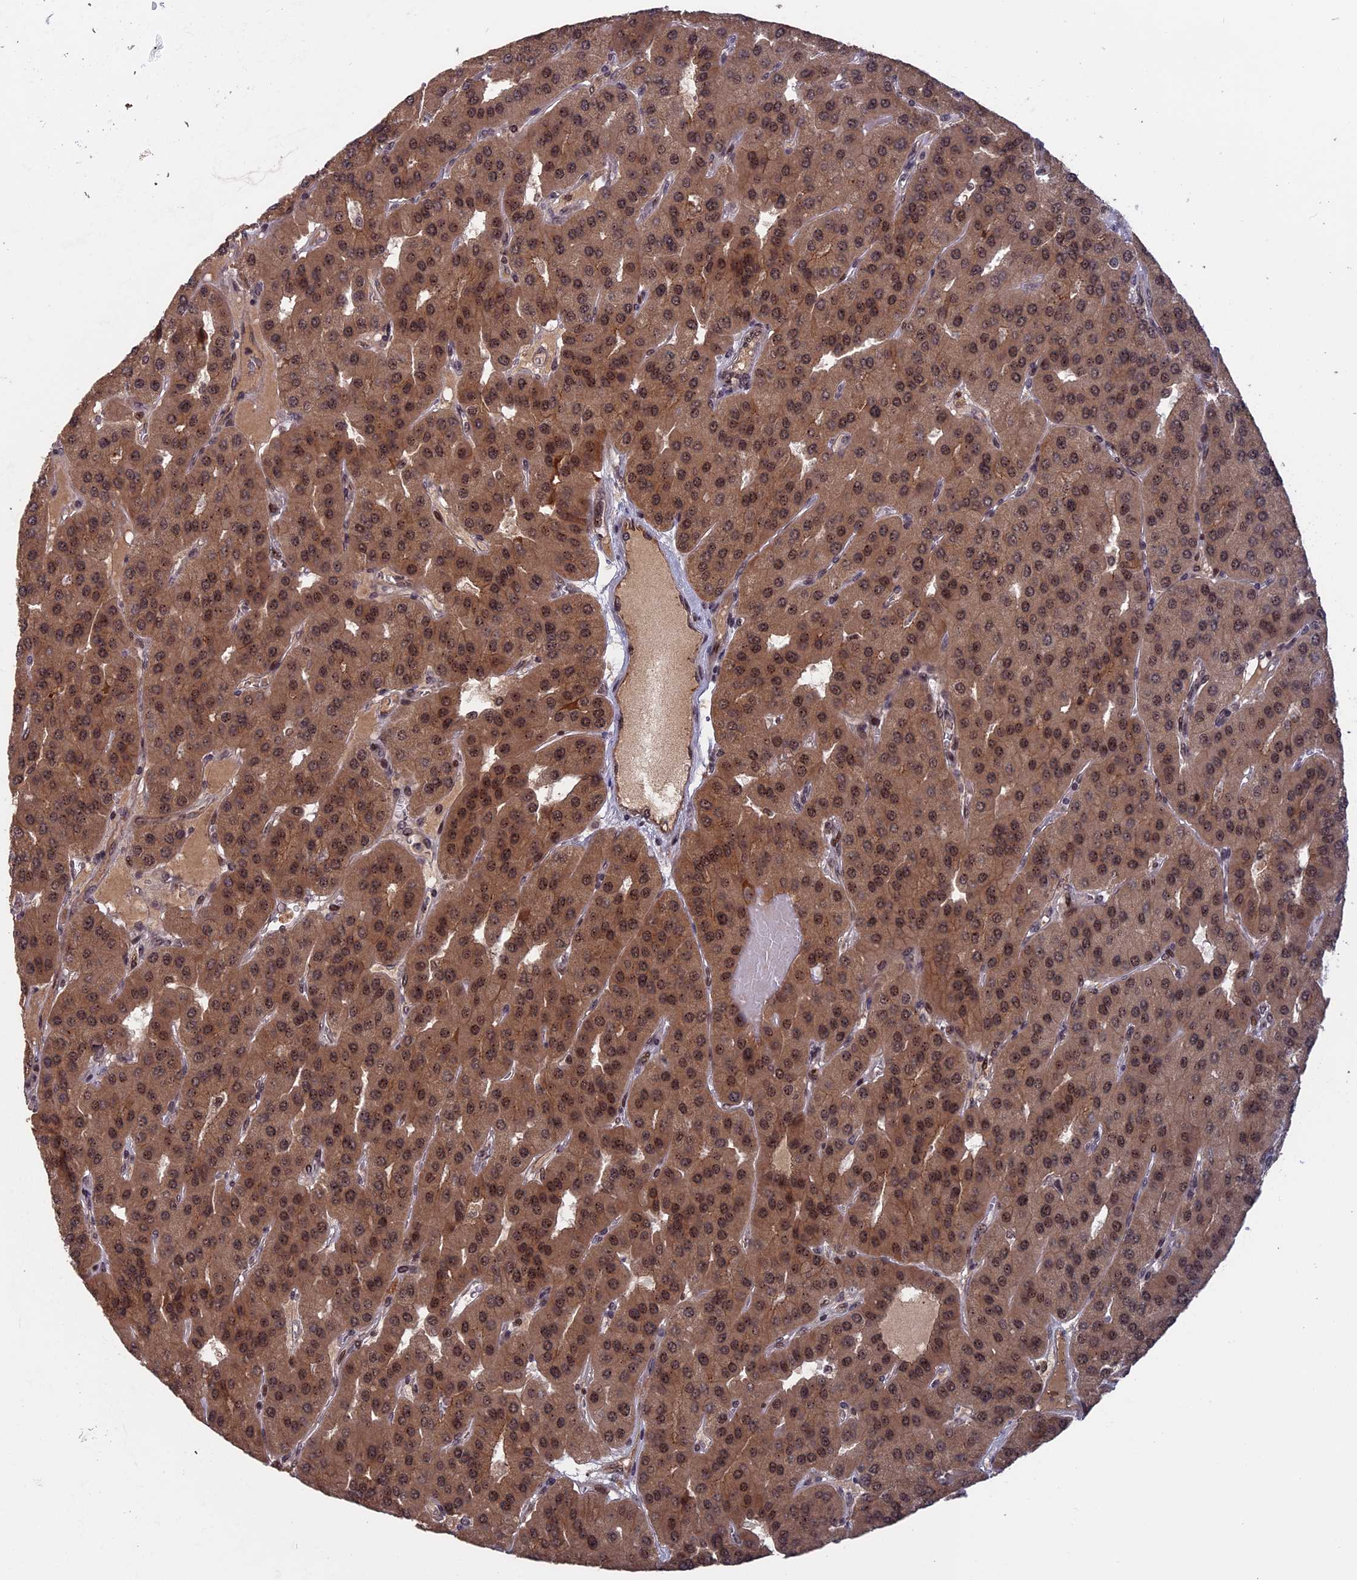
{"staining": {"intensity": "moderate", "quantity": ">75%", "location": "cytoplasmic/membranous,nuclear"}, "tissue": "parathyroid gland", "cell_type": "Glandular cells", "image_type": "normal", "snomed": [{"axis": "morphology", "description": "Normal tissue, NOS"}, {"axis": "morphology", "description": "Adenoma, NOS"}, {"axis": "topography", "description": "Parathyroid gland"}], "caption": "Brown immunohistochemical staining in unremarkable human parathyroid gland demonstrates moderate cytoplasmic/membranous,nuclear expression in approximately >75% of glandular cells. (brown staining indicates protein expression, while blue staining denotes nuclei).", "gene": "CACTIN", "patient": {"sex": "female", "age": 86}}